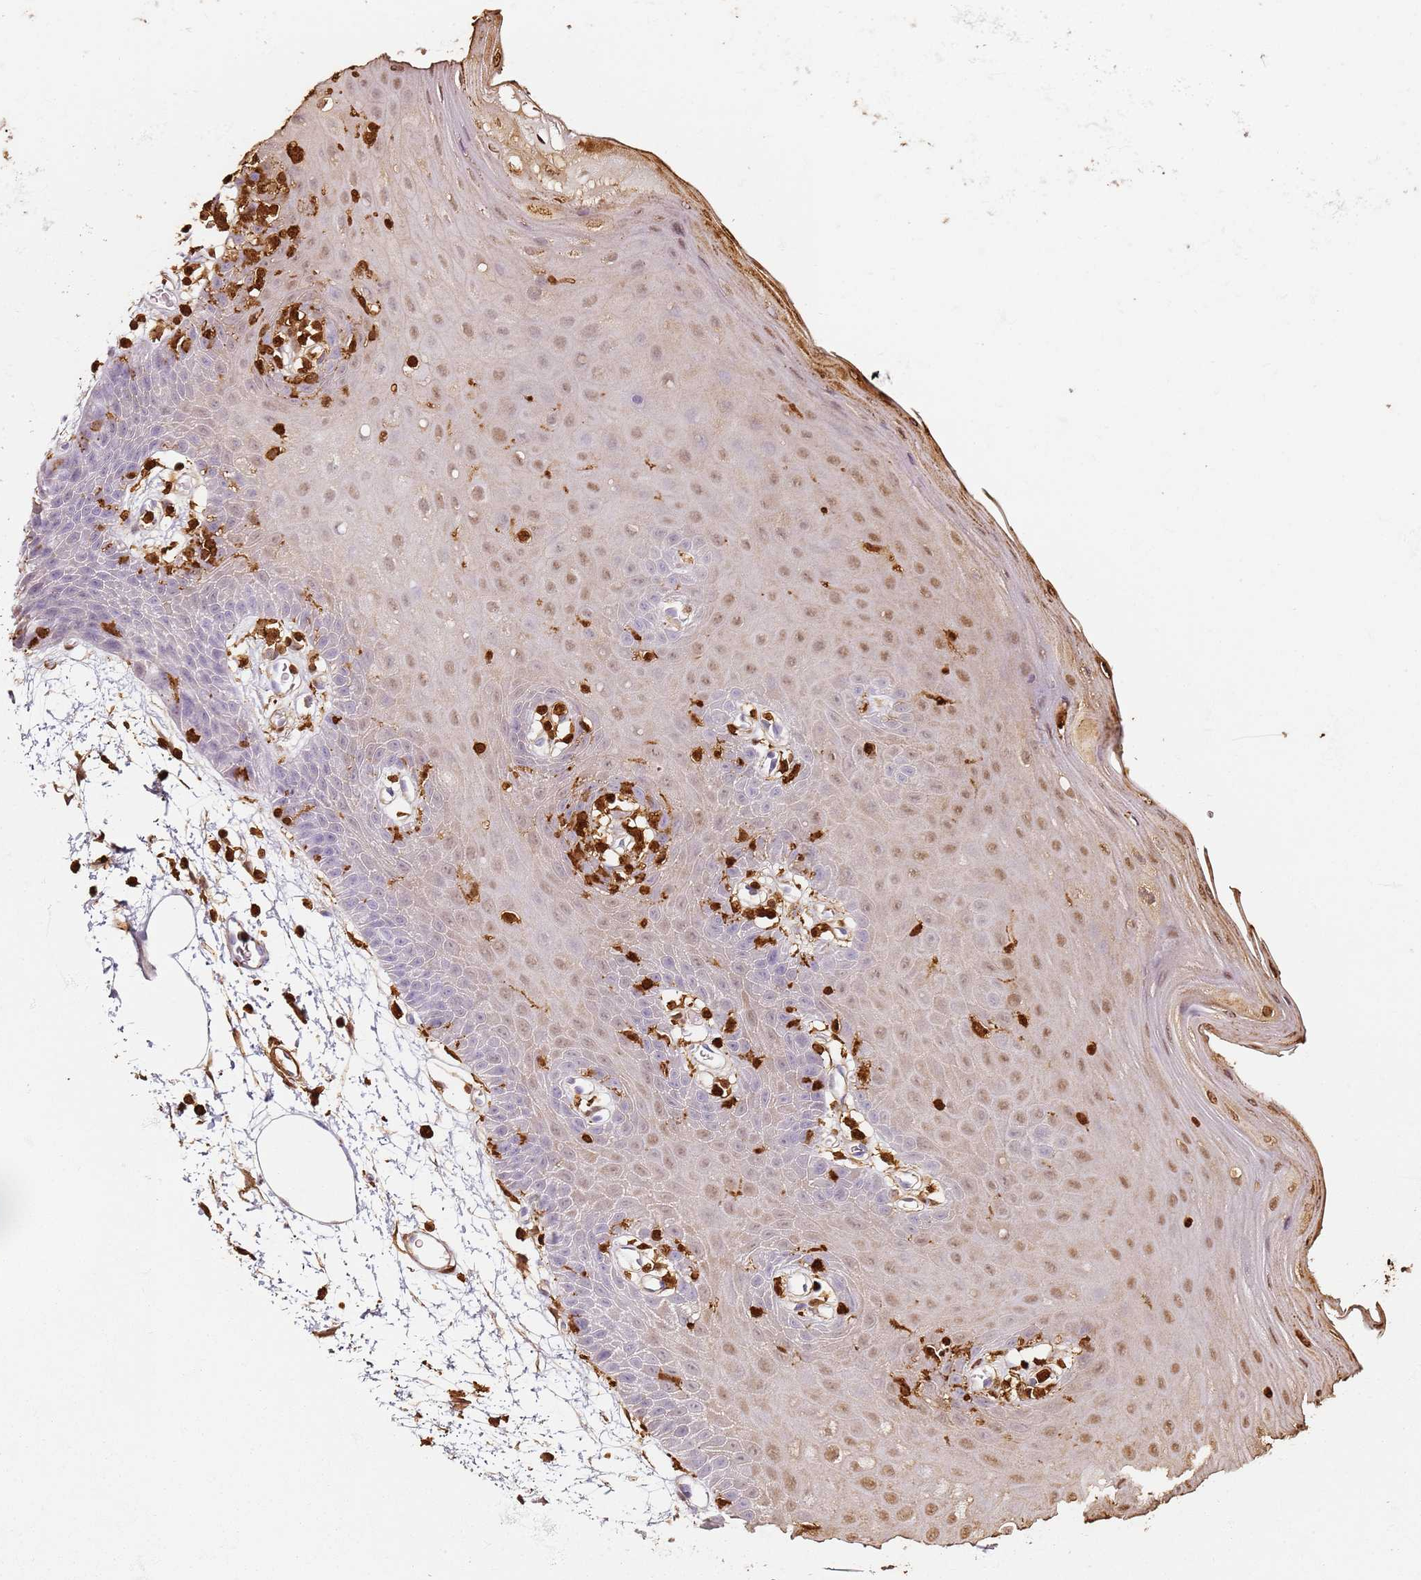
{"staining": {"intensity": "strong", "quantity": "<25%", "location": "cytoplasmic/membranous,nuclear"}, "tissue": "oral mucosa", "cell_type": "Squamous epithelial cells", "image_type": "normal", "snomed": [{"axis": "morphology", "description": "Normal tissue, NOS"}, {"axis": "topography", "description": "Oral tissue"}, {"axis": "topography", "description": "Tounge, NOS"}], "caption": "Approximately <25% of squamous epithelial cells in unremarkable human oral mucosa exhibit strong cytoplasmic/membranous,nuclear protein positivity as visualized by brown immunohistochemical staining.", "gene": "S100A4", "patient": {"sex": "female", "age": 59}}